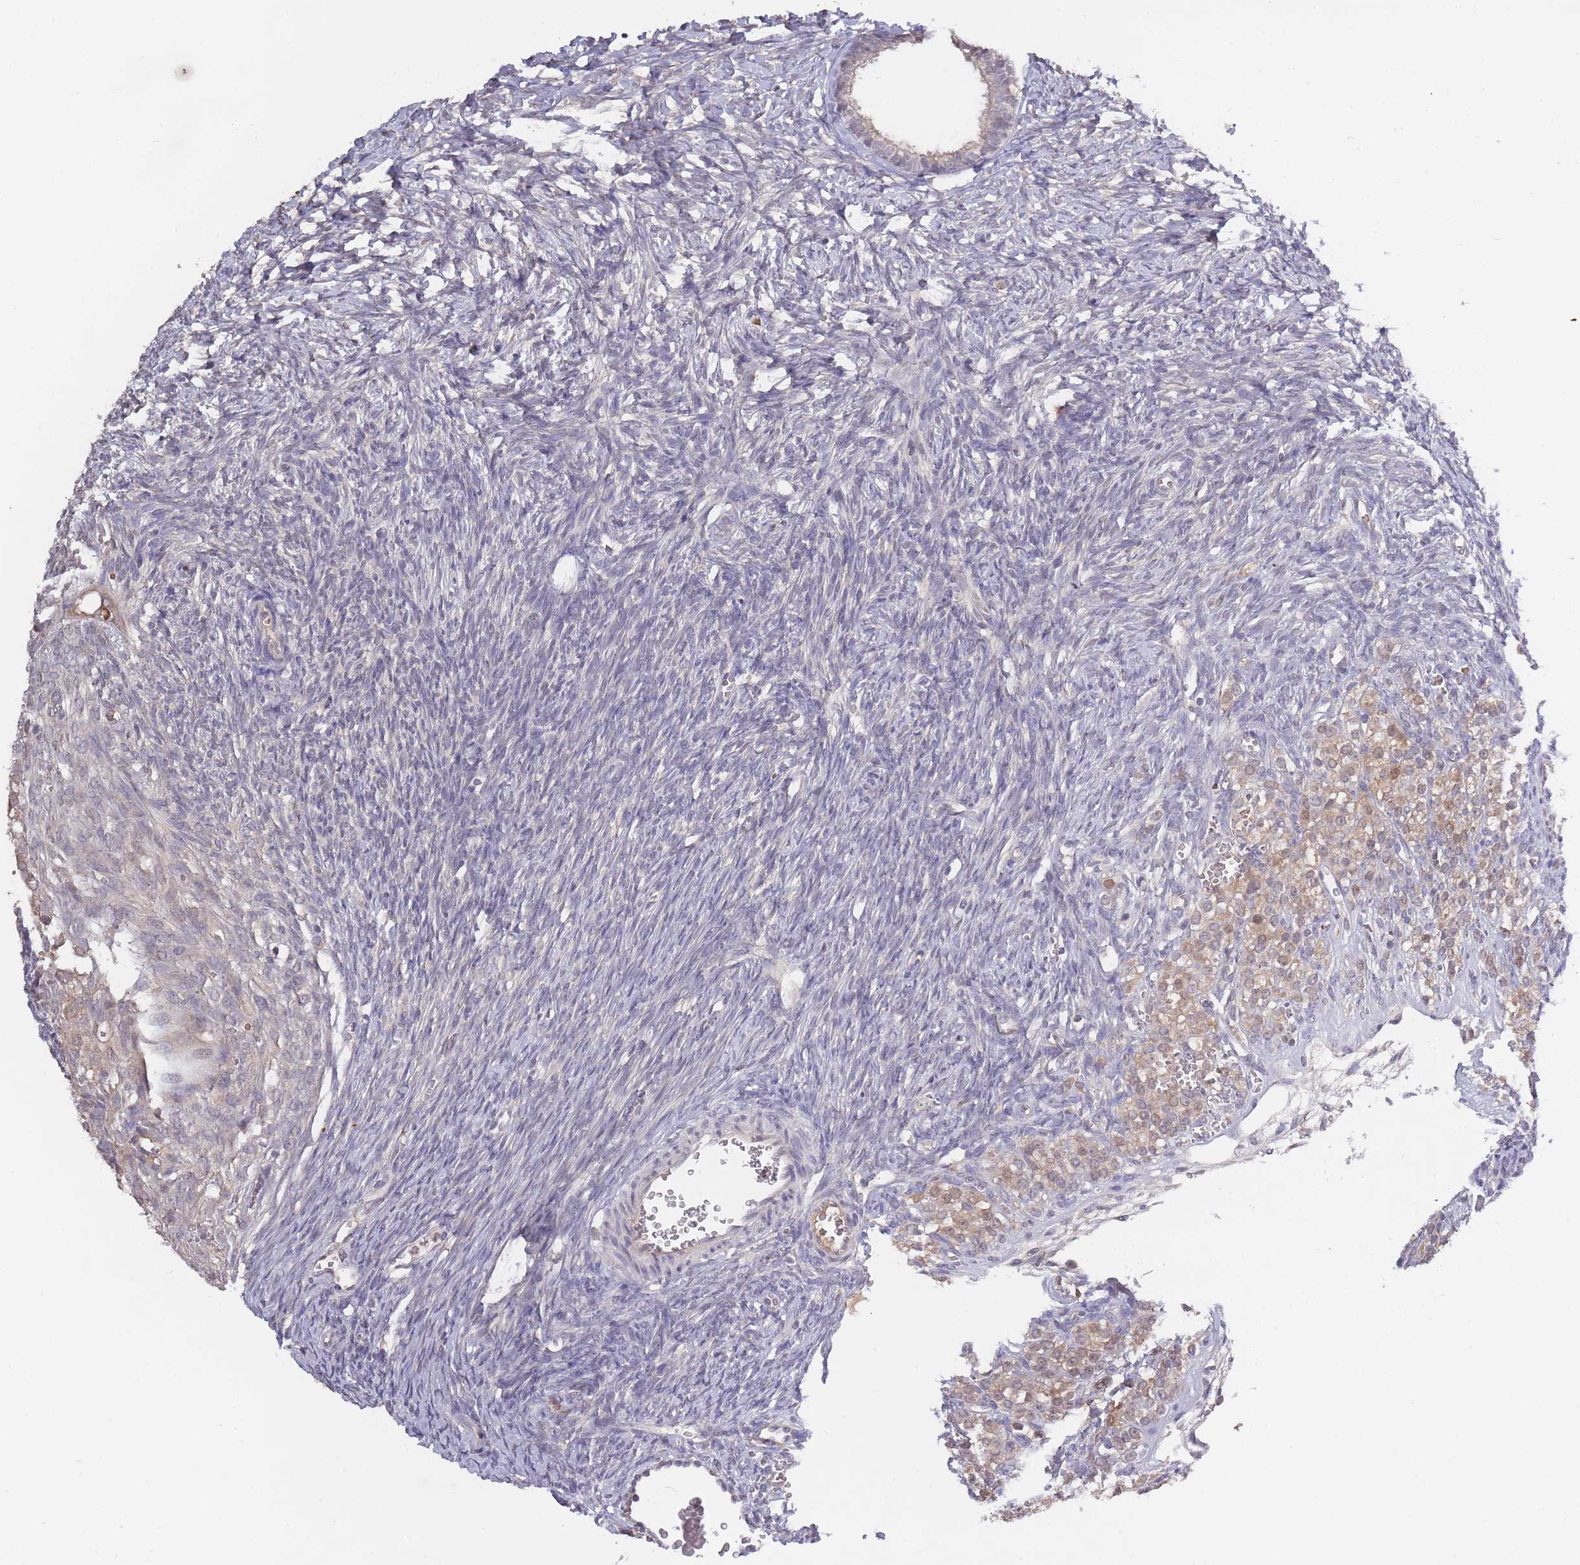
{"staining": {"intensity": "negative", "quantity": "none", "location": "none"}, "tissue": "ovary", "cell_type": "Follicle cells", "image_type": "normal", "snomed": [{"axis": "morphology", "description": "Normal tissue, NOS"}, {"axis": "morphology", "description": "Developmental malformation"}, {"axis": "topography", "description": "Ovary"}], "caption": "The image shows no significant positivity in follicle cells of ovary.", "gene": "ADCYAP1R1", "patient": {"sex": "female", "age": 39}}